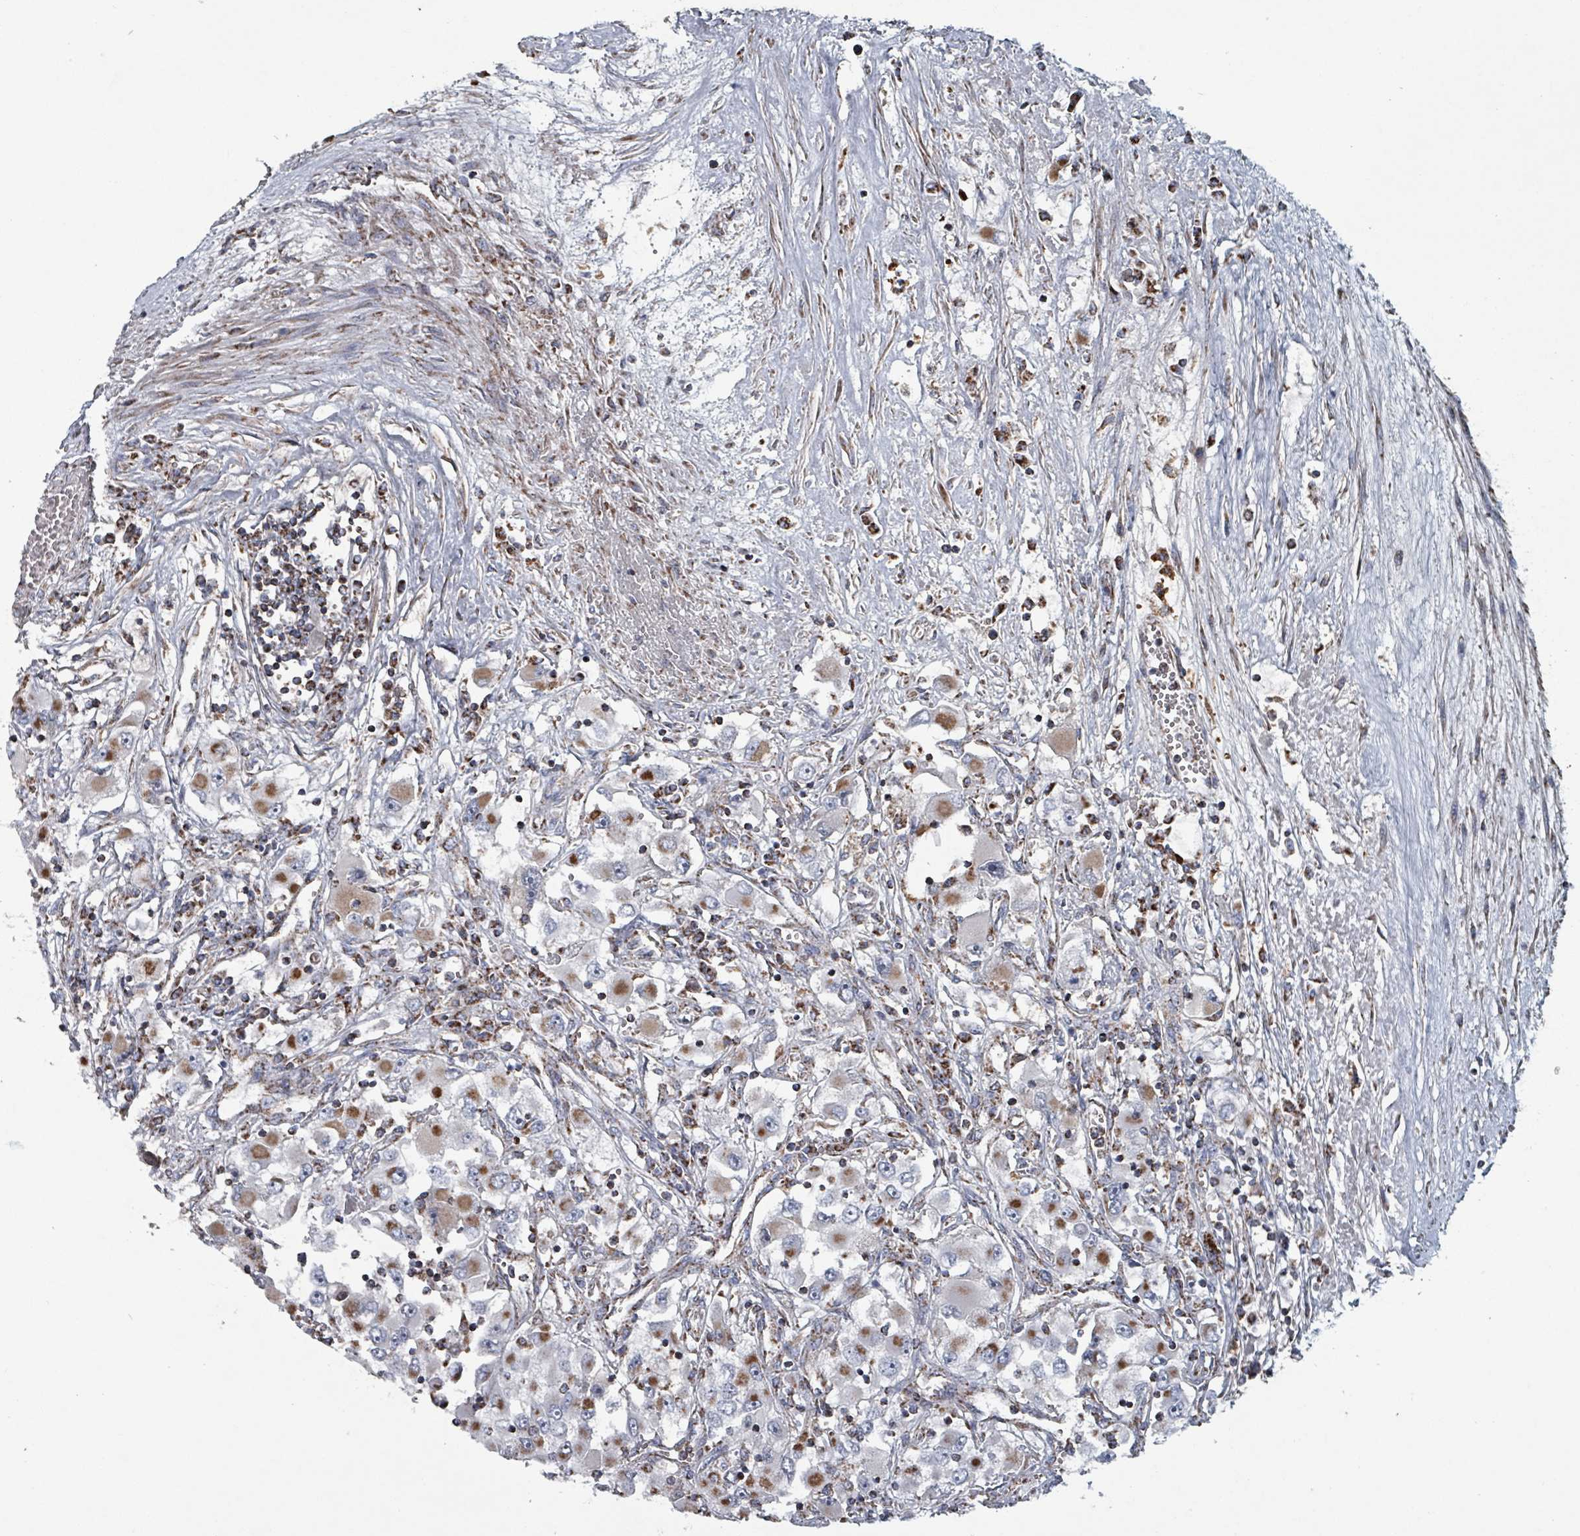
{"staining": {"intensity": "moderate", "quantity": "25%-75%", "location": "cytoplasmic/membranous"}, "tissue": "renal cancer", "cell_type": "Tumor cells", "image_type": "cancer", "snomed": [{"axis": "morphology", "description": "Adenocarcinoma, NOS"}, {"axis": "topography", "description": "Kidney"}], "caption": "About 25%-75% of tumor cells in renal cancer exhibit moderate cytoplasmic/membranous protein staining as visualized by brown immunohistochemical staining.", "gene": "ABHD18", "patient": {"sex": "female", "age": 52}}